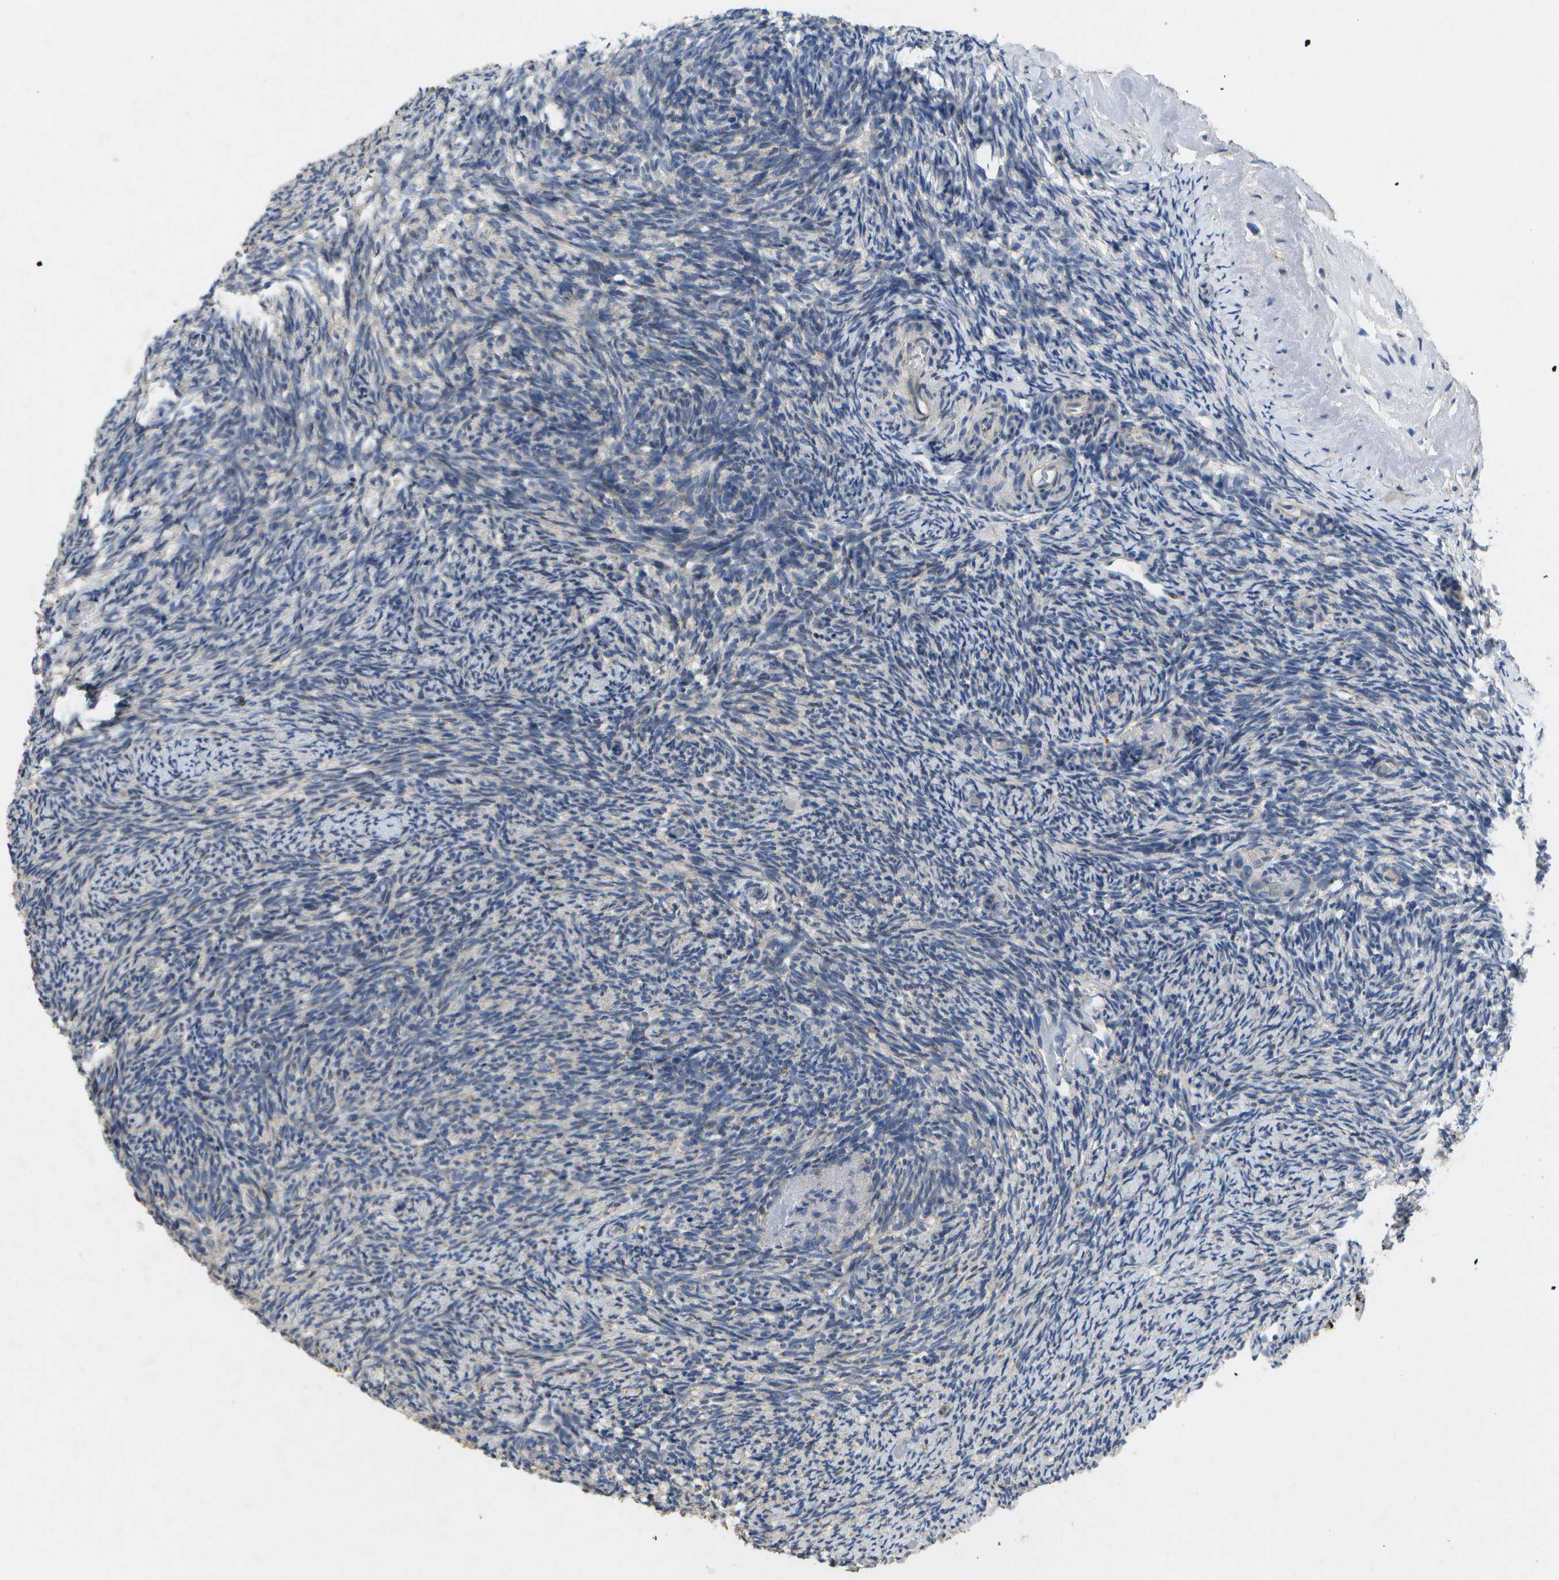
{"staining": {"intensity": "negative", "quantity": "none", "location": "none"}, "tissue": "ovary", "cell_type": "Ovarian stroma cells", "image_type": "normal", "snomed": [{"axis": "morphology", "description": "Normal tissue, NOS"}, {"axis": "topography", "description": "Ovary"}], "caption": "Protein analysis of unremarkable ovary displays no significant staining in ovarian stroma cells.", "gene": "KDELR1", "patient": {"sex": "female", "age": 60}}